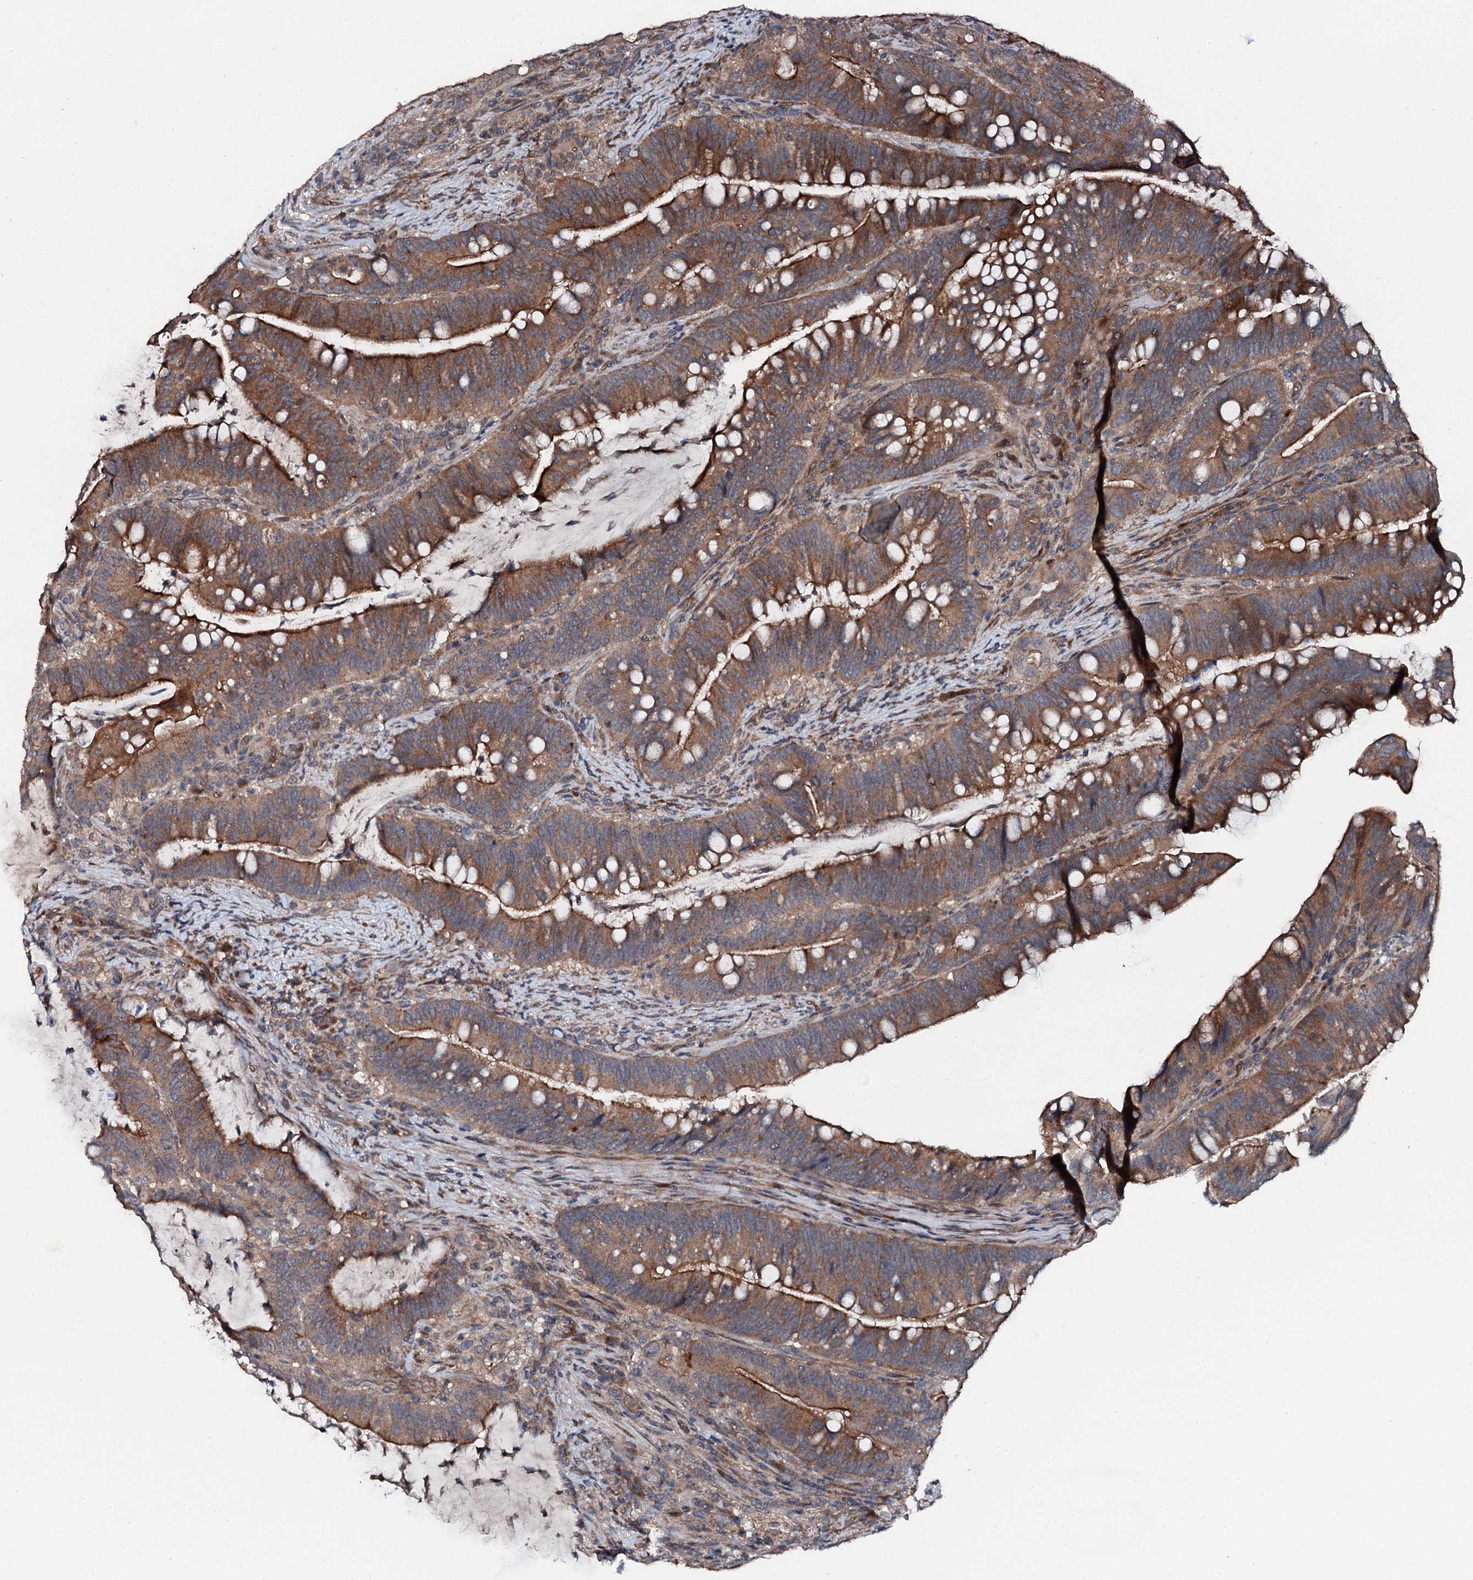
{"staining": {"intensity": "strong", "quantity": "25%-75%", "location": "cytoplasmic/membranous"}, "tissue": "colorectal cancer", "cell_type": "Tumor cells", "image_type": "cancer", "snomed": [{"axis": "morphology", "description": "Adenocarcinoma, NOS"}, {"axis": "topography", "description": "Colon"}], "caption": "A micrograph of colorectal adenocarcinoma stained for a protein reveals strong cytoplasmic/membranous brown staining in tumor cells.", "gene": "FLYWCH1", "patient": {"sex": "female", "age": 66}}